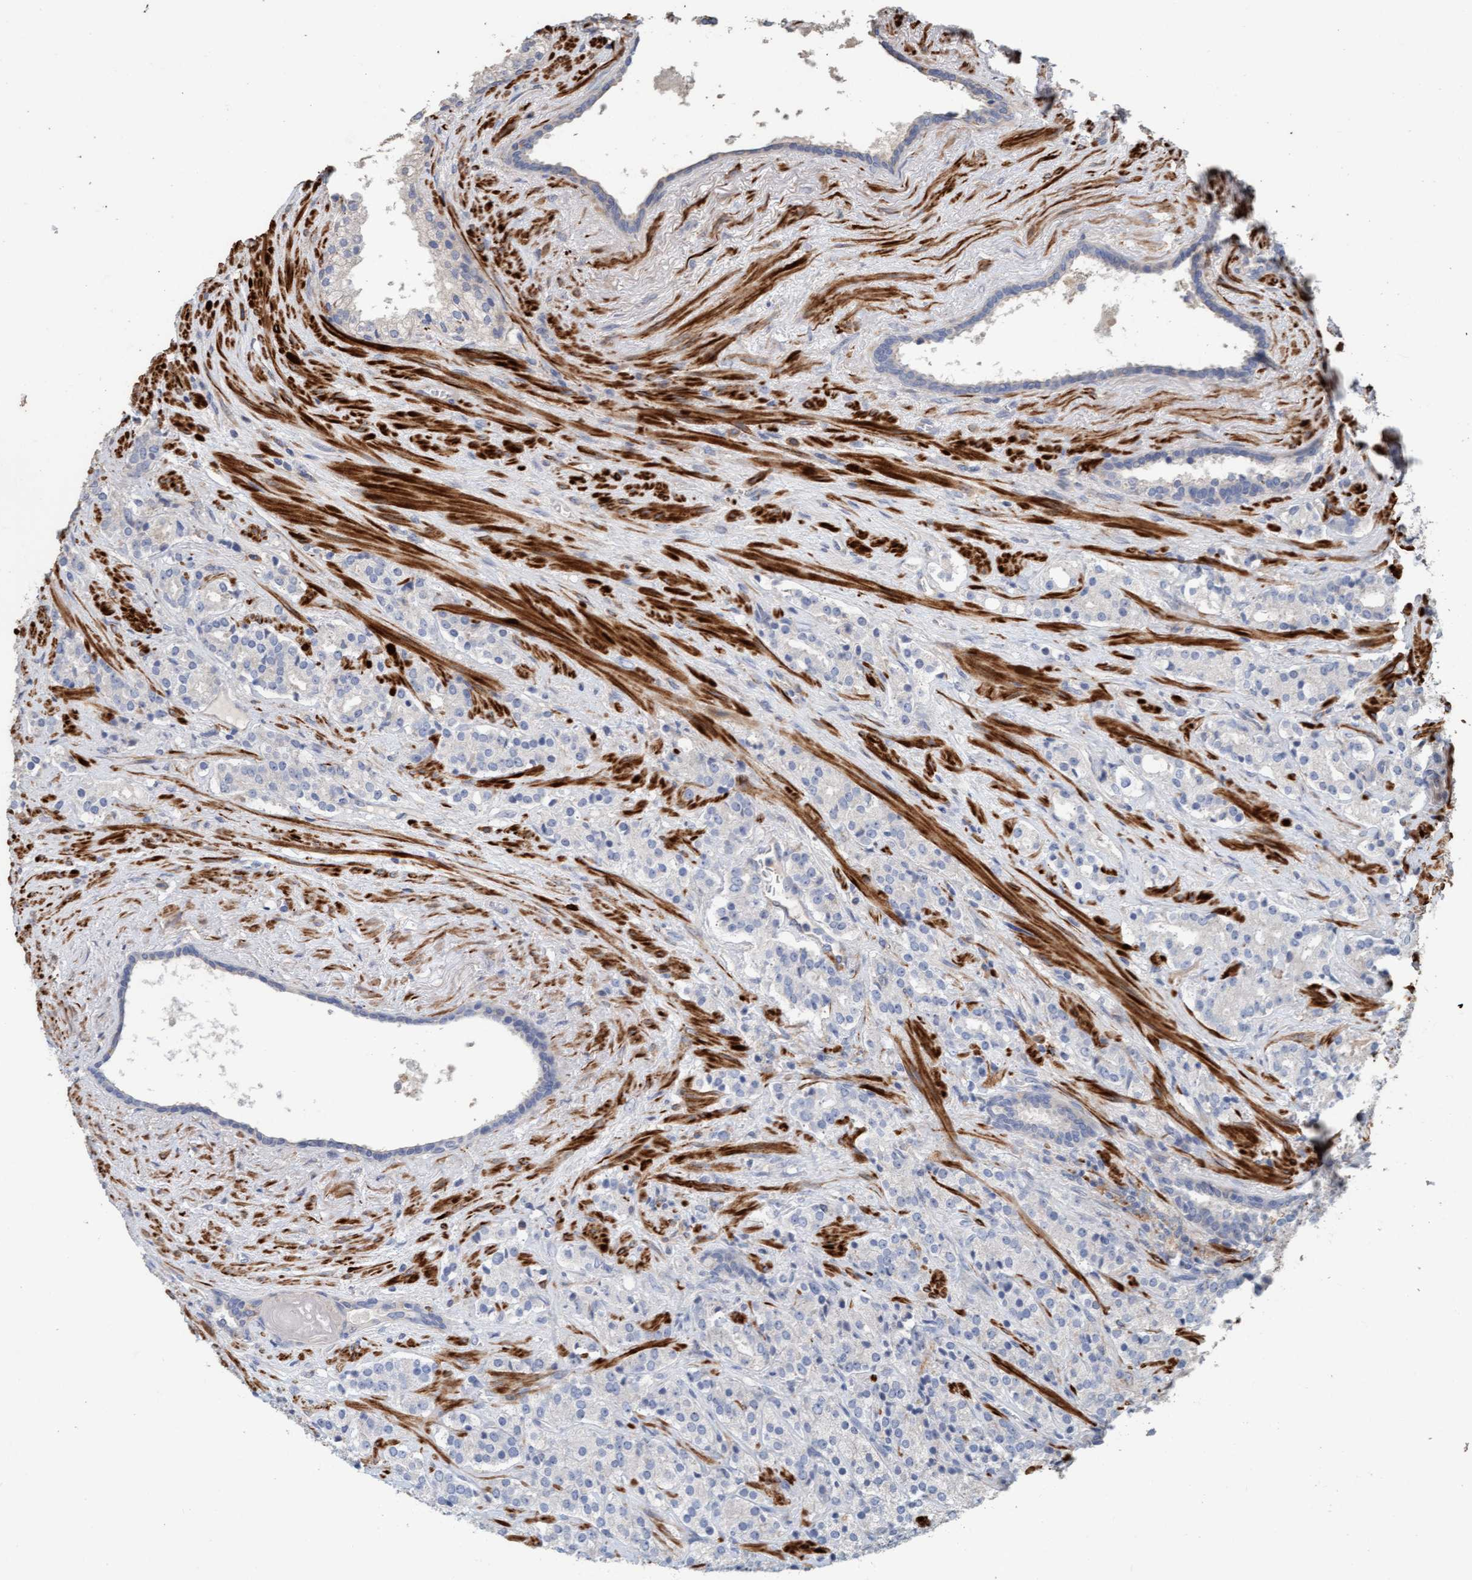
{"staining": {"intensity": "negative", "quantity": "none", "location": "none"}, "tissue": "prostate cancer", "cell_type": "Tumor cells", "image_type": "cancer", "snomed": [{"axis": "morphology", "description": "Adenocarcinoma, High grade"}, {"axis": "topography", "description": "Prostate"}], "caption": "IHC micrograph of human prostate cancer stained for a protein (brown), which reveals no positivity in tumor cells.", "gene": "LONRF1", "patient": {"sex": "male", "age": 71}}